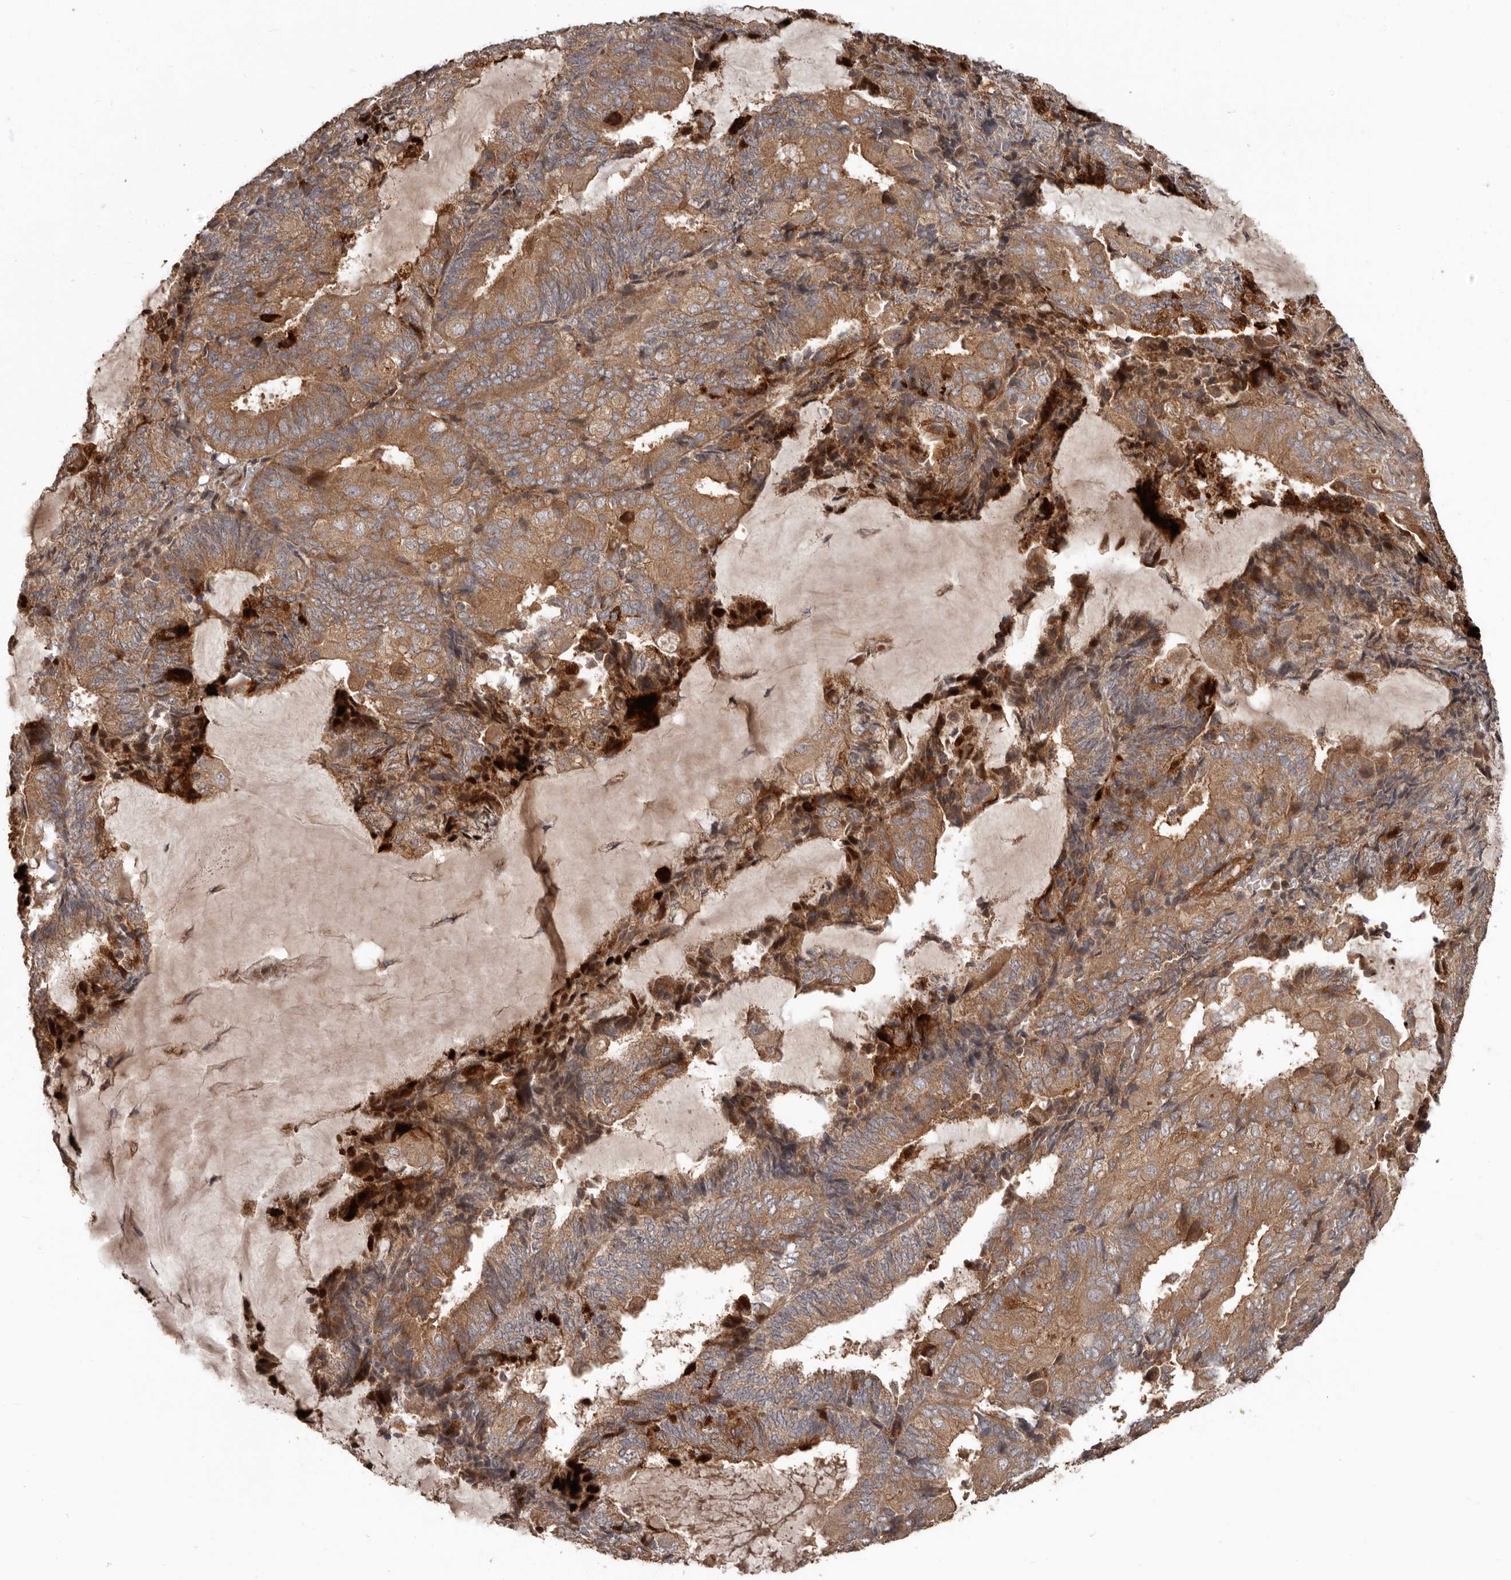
{"staining": {"intensity": "moderate", "quantity": ">75%", "location": "cytoplasmic/membranous"}, "tissue": "endometrial cancer", "cell_type": "Tumor cells", "image_type": "cancer", "snomed": [{"axis": "morphology", "description": "Adenocarcinoma, NOS"}, {"axis": "topography", "description": "Endometrium"}], "caption": "An image showing moderate cytoplasmic/membranous expression in about >75% of tumor cells in endometrial cancer, as visualized by brown immunohistochemical staining.", "gene": "ARHGEF5", "patient": {"sex": "female", "age": 81}}